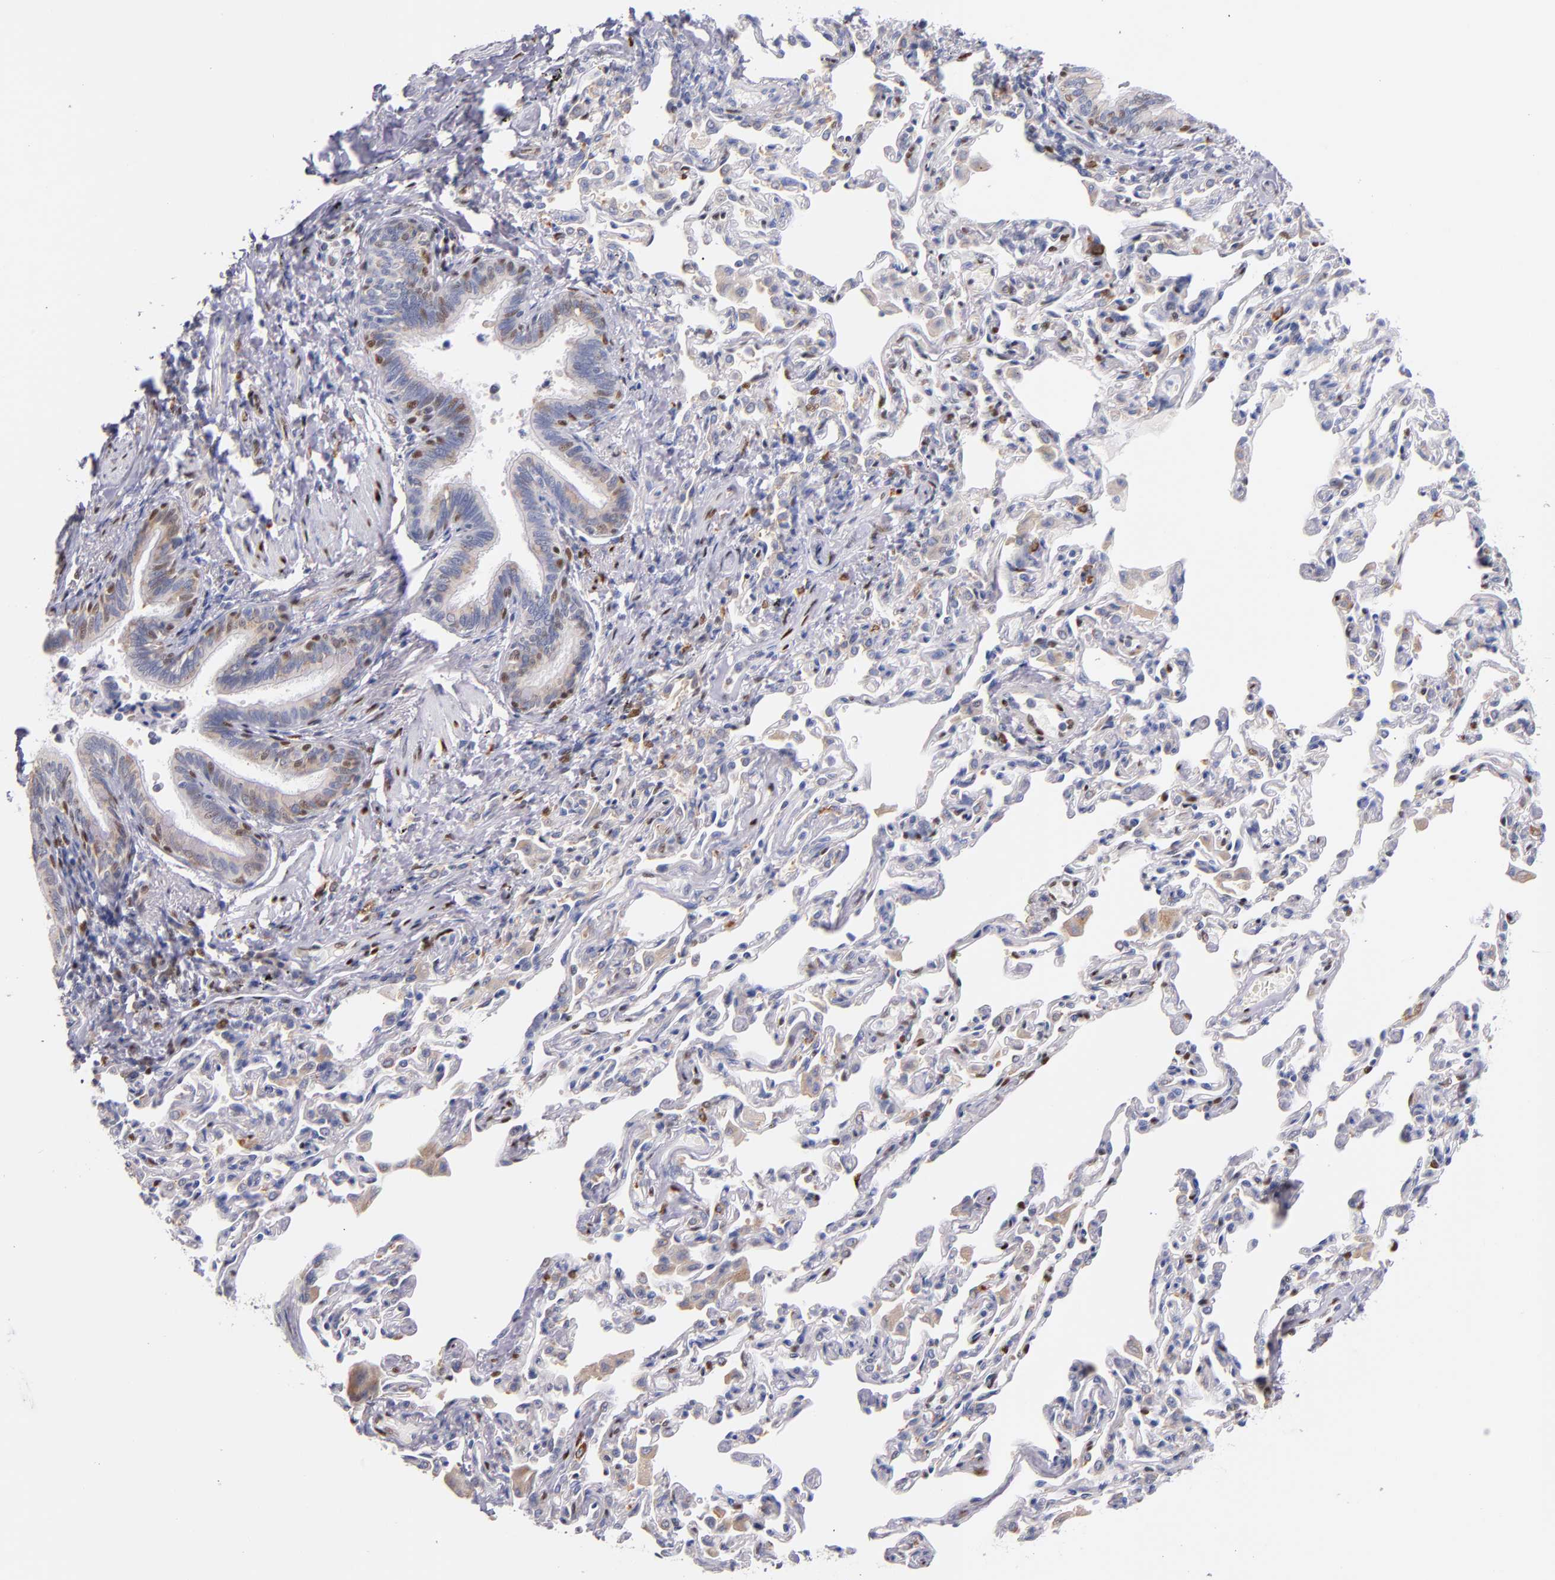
{"staining": {"intensity": "weak", "quantity": "<25%", "location": "nuclear"}, "tissue": "bronchus", "cell_type": "Respiratory epithelial cells", "image_type": "normal", "snomed": [{"axis": "morphology", "description": "Normal tissue, NOS"}, {"axis": "topography", "description": "Lung"}], "caption": "DAB immunohistochemical staining of normal human bronchus demonstrates no significant staining in respiratory epithelial cells.", "gene": "SRF", "patient": {"sex": "male", "age": 64}}